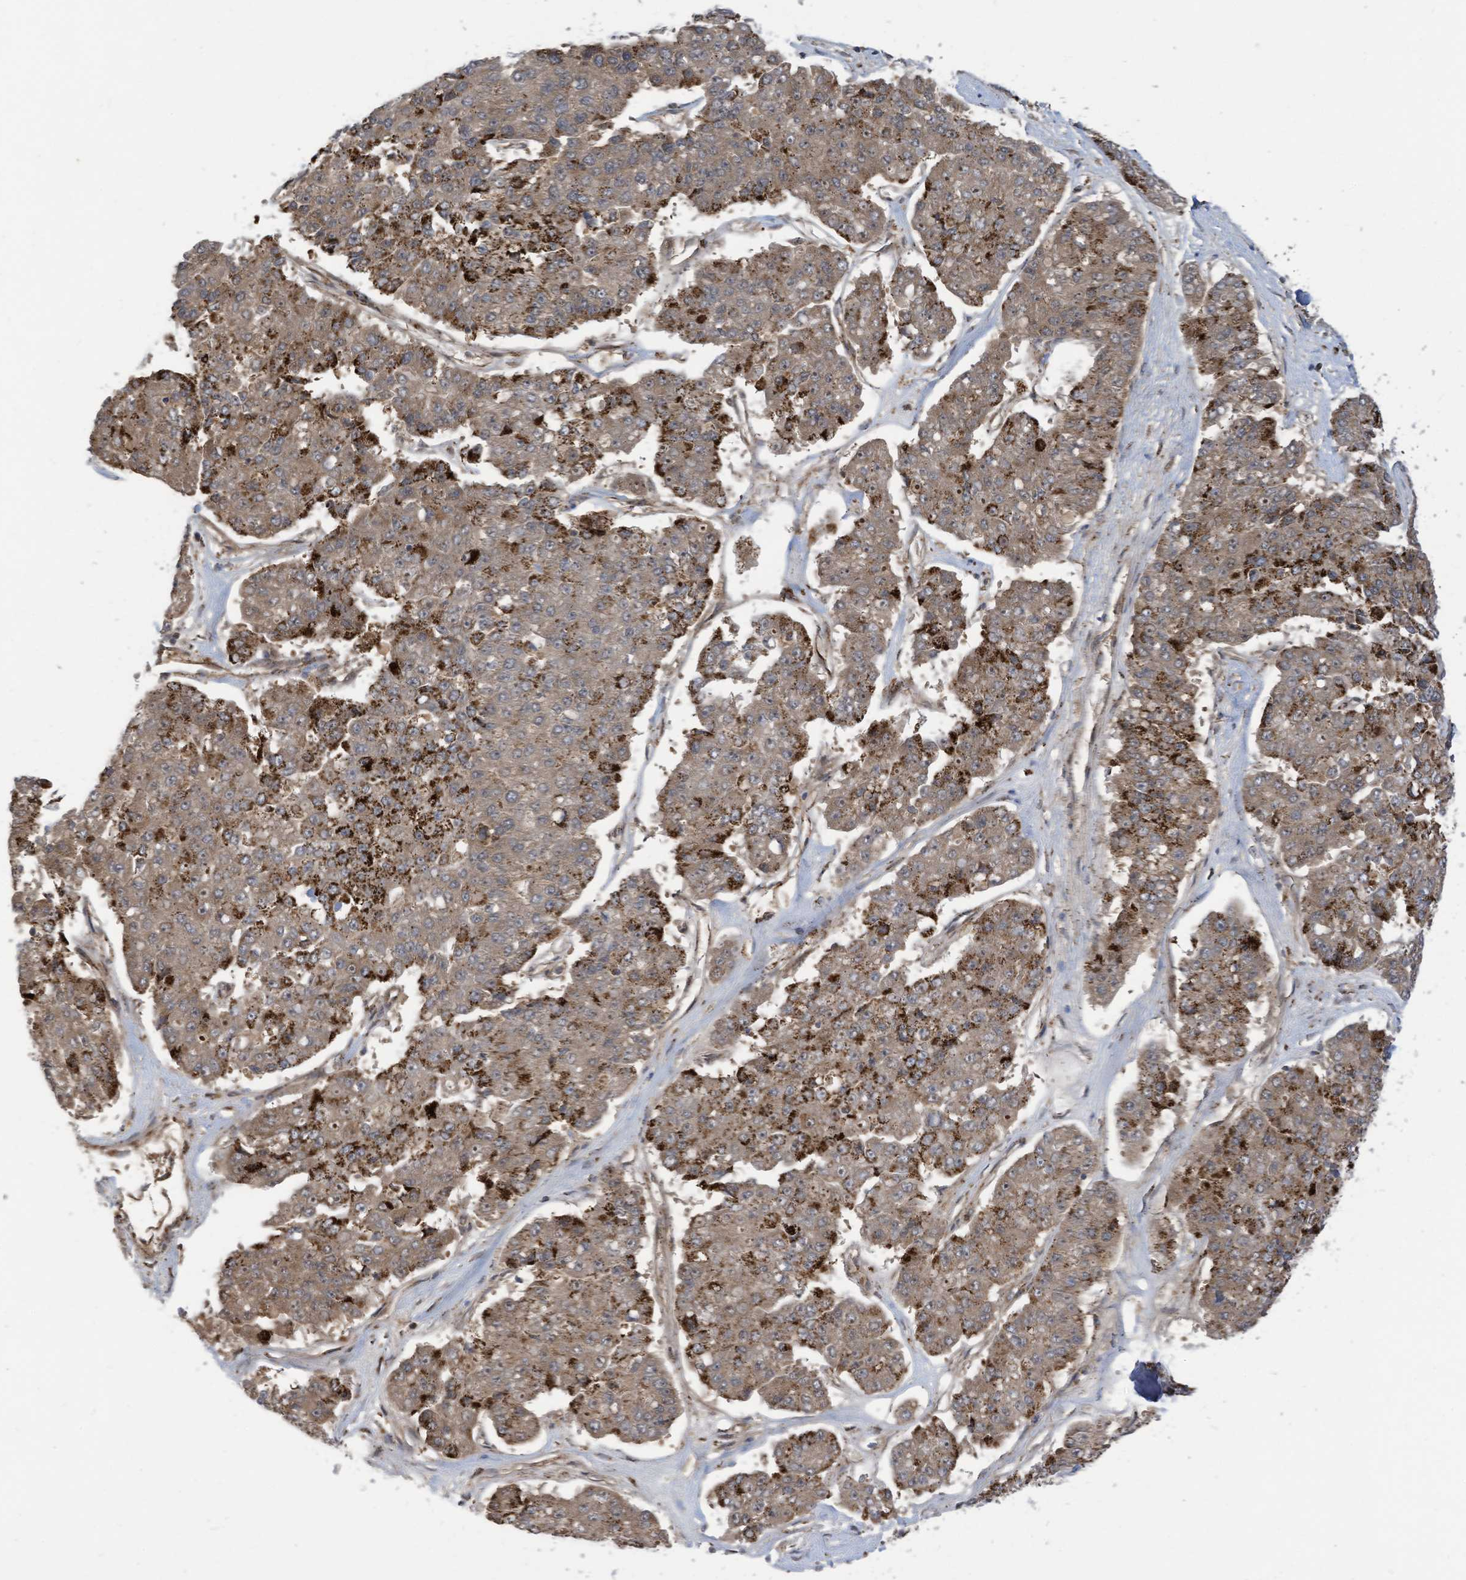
{"staining": {"intensity": "moderate", "quantity": ">75%", "location": "cytoplasmic/membranous"}, "tissue": "pancreatic cancer", "cell_type": "Tumor cells", "image_type": "cancer", "snomed": [{"axis": "morphology", "description": "Adenocarcinoma, NOS"}, {"axis": "topography", "description": "Pancreas"}], "caption": "A brown stain highlights moderate cytoplasmic/membranous expression of a protein in pancreatic adenocarcinoma tumor cells. The staining was performed using DAB to visualize the protein expression in brown, while the nuclei were stained in blue with hematoxylin (Magnification: 20x).", "gene": "COX10", "patient": {"sex": "male", "age": 50}}